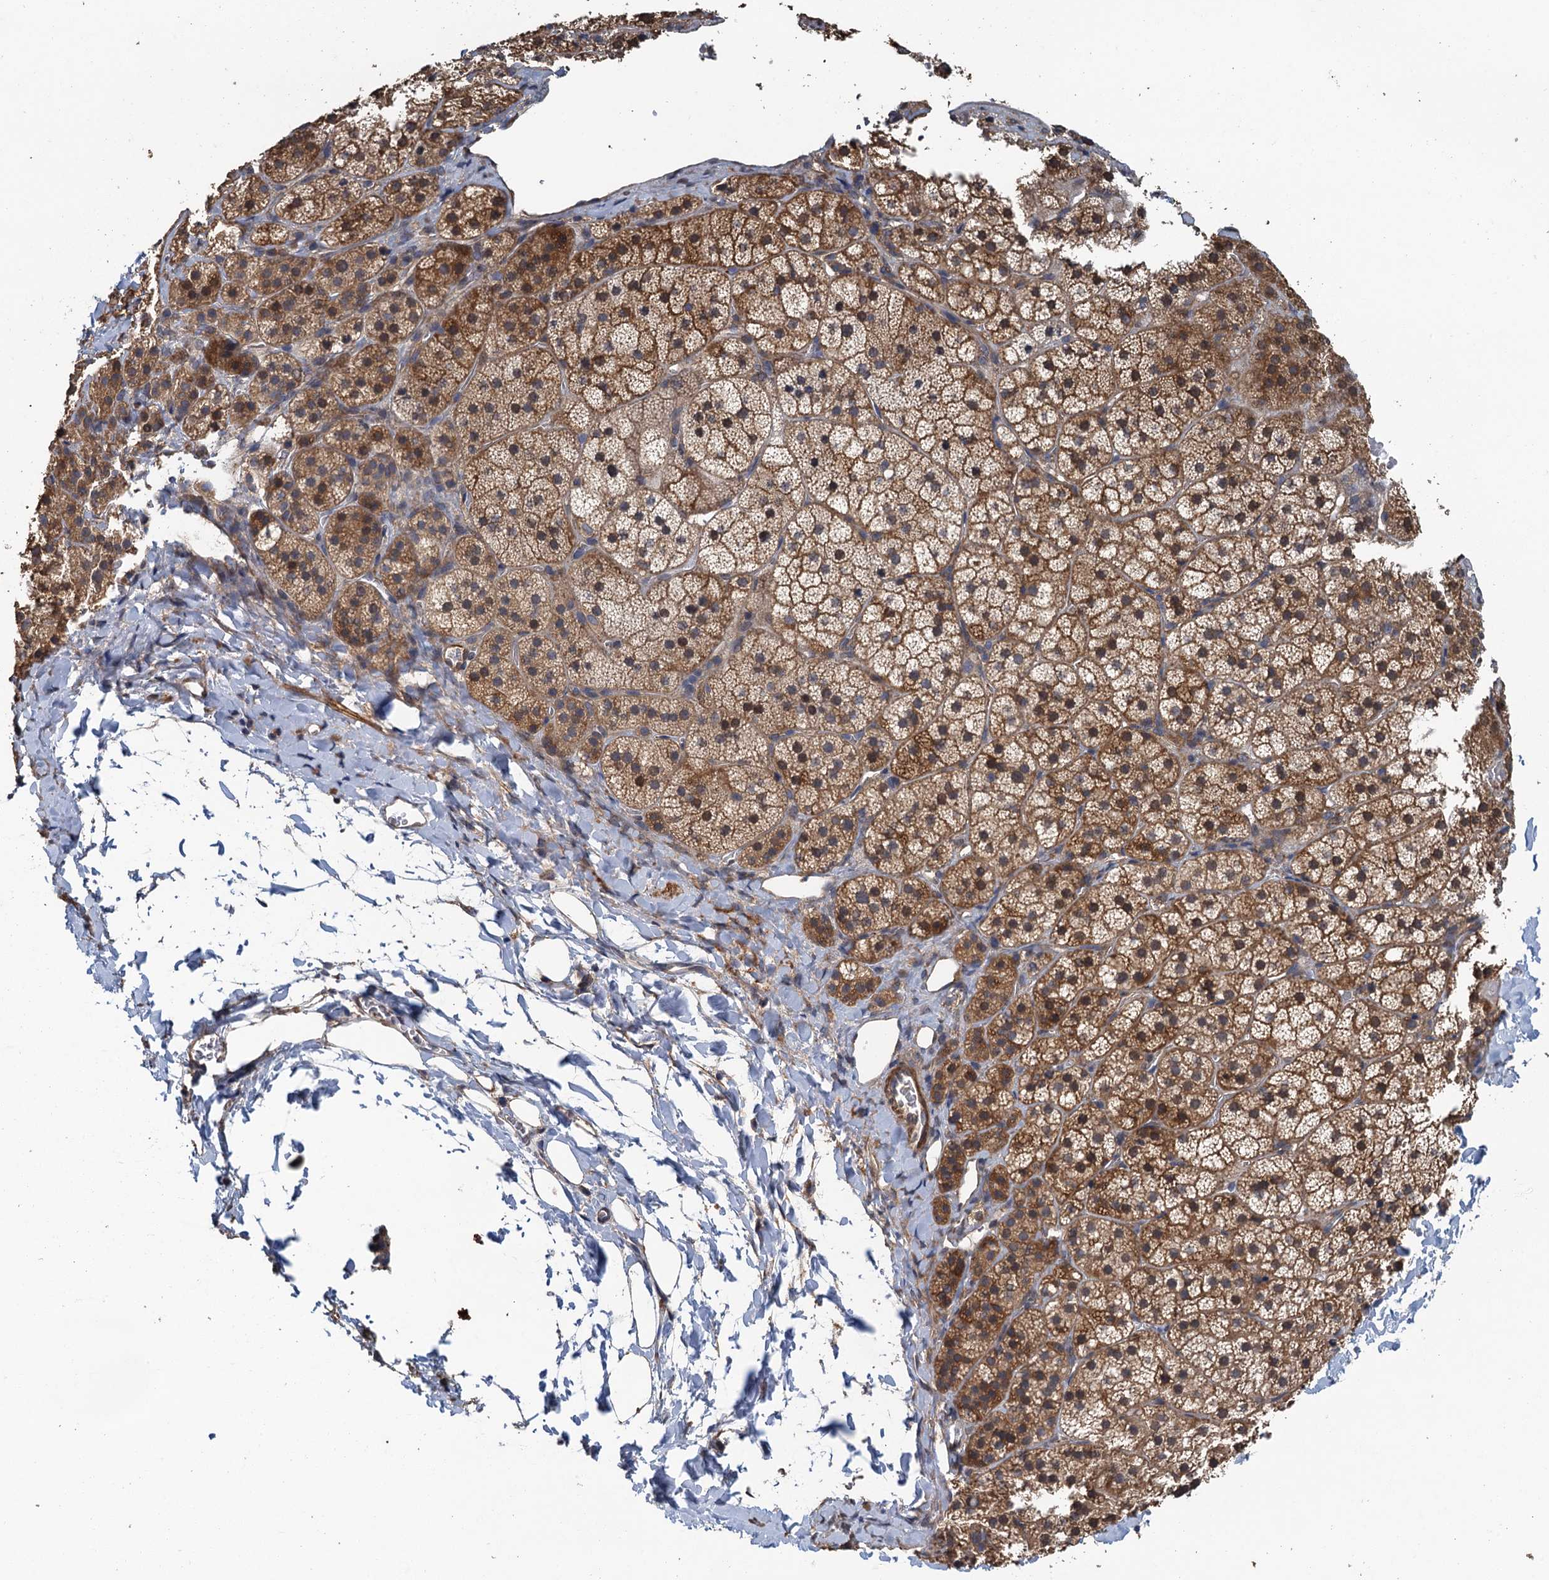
{"staining": {"intensity": "strong", "quantity": ">75%", "location": "cytoplasmic/membranous"}, "tissue": "adrenal gland", "cell_type": "Glandular cells", "image_type": "normal", "snomed": [{"axis": "morphology", "description": "Normal tissue, NOS"}, {"axis": "topography", "description": "Adrenal gland"}], "caption": "A brown stain shows strong cytoplasmic/membranous positivity of a protein in glandular cells of unremarkable human adrenal gland.", "gene": "MEAK7", "patient": {"sex": "female", "age": 44}}